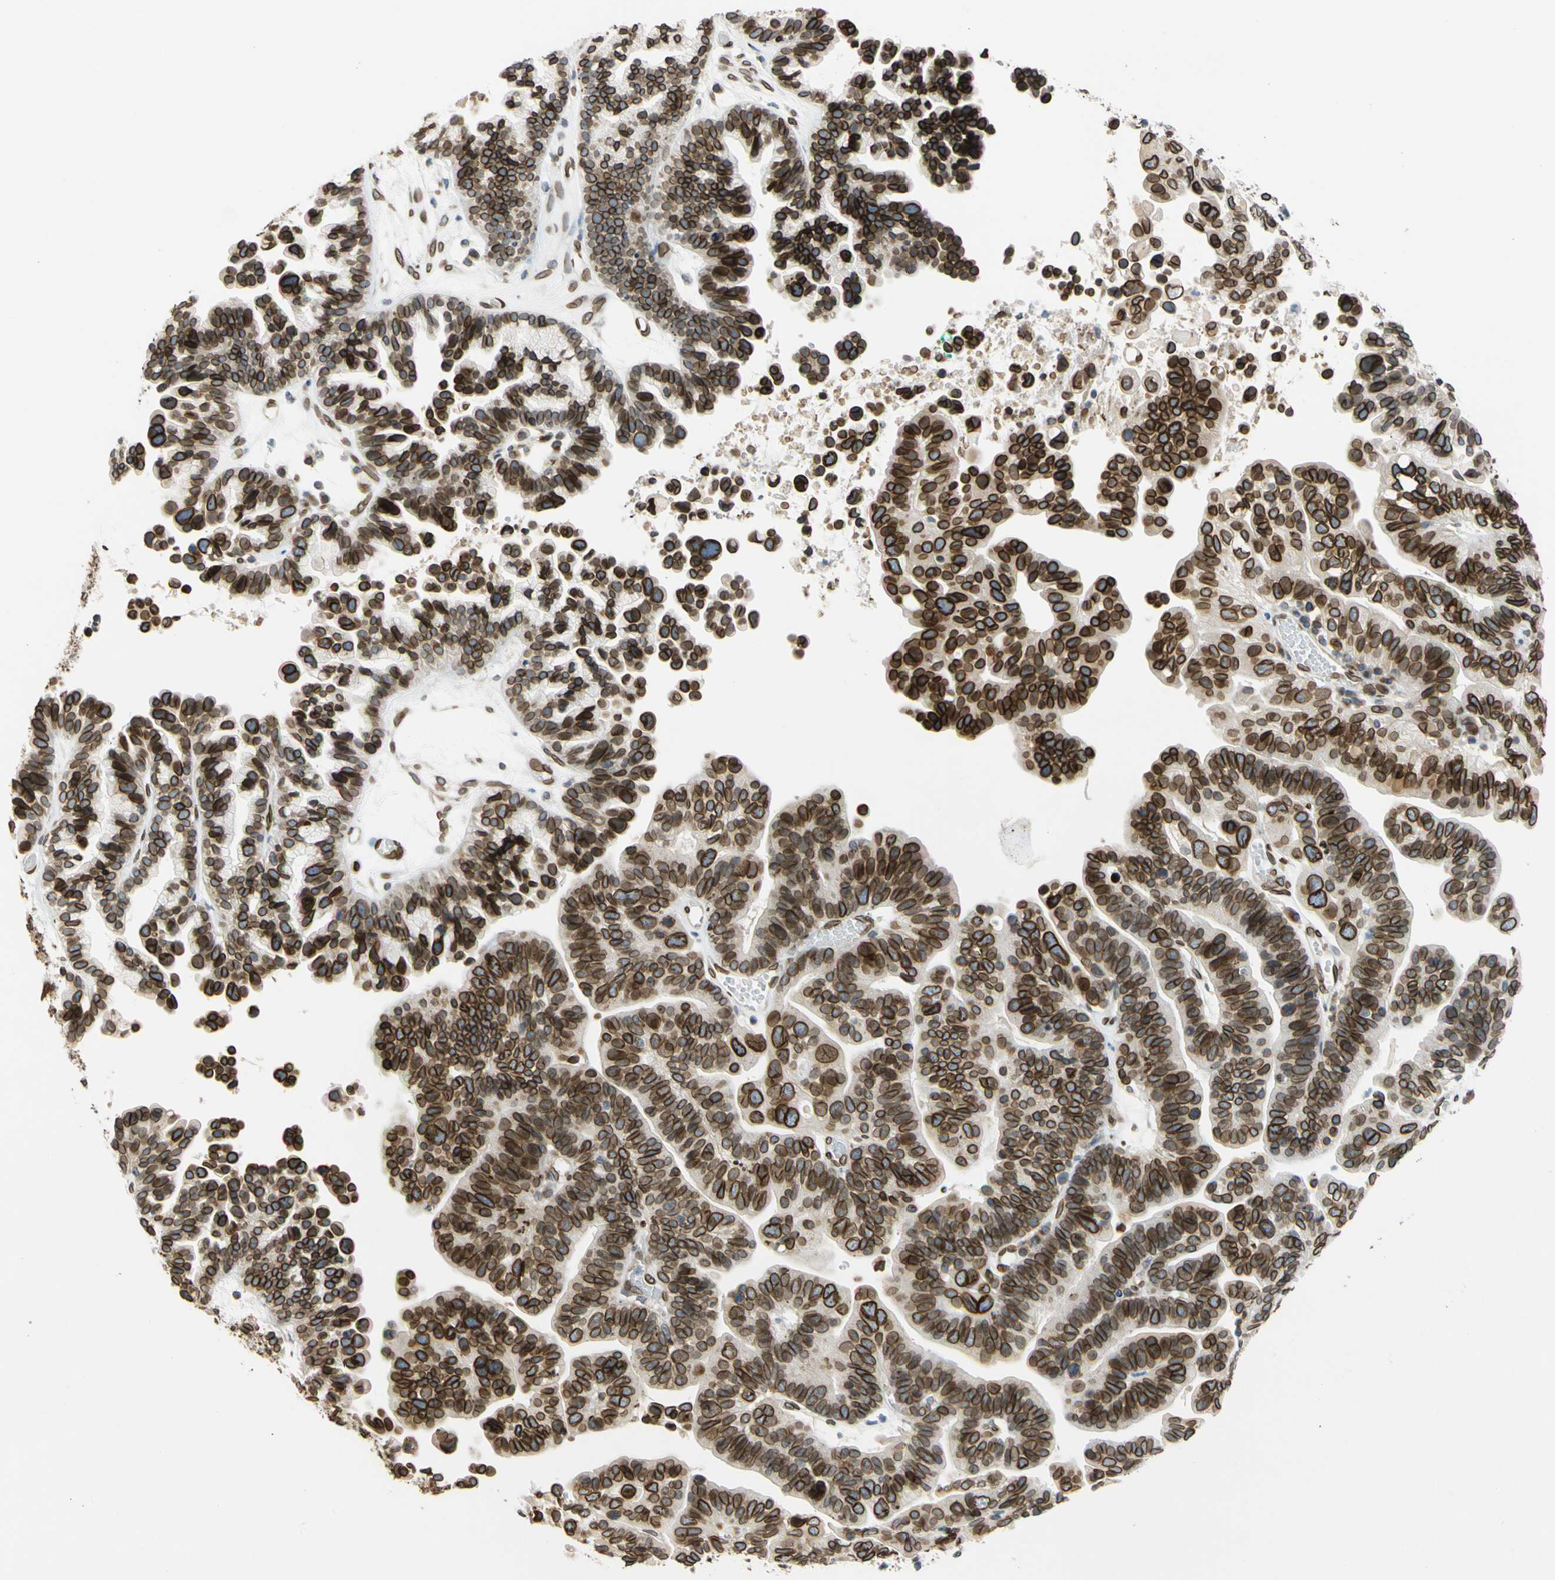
{"staining": {"intensity": "strong", "quantity": ">75%", "location": "cytoplasmic/membranous,nuclear"}, "tissue": "ovarian cancer", "cell_type": "Tumor cells", "image_type": "cancer", "snomed": [{"axis": "morphology", "description": "Cystadenocarcinoma, serous, NOS"}, {"axis": "topography", "description": "Ovary"}], "caption": "IHC (DAB) staining of ovarian cancer demonstrates strong cytoplasmic/membranous and nuclear protein staining in about >75% of tumor cells.", "gene": "SUN1", "patient": {"sex": "female", "age": 56}}